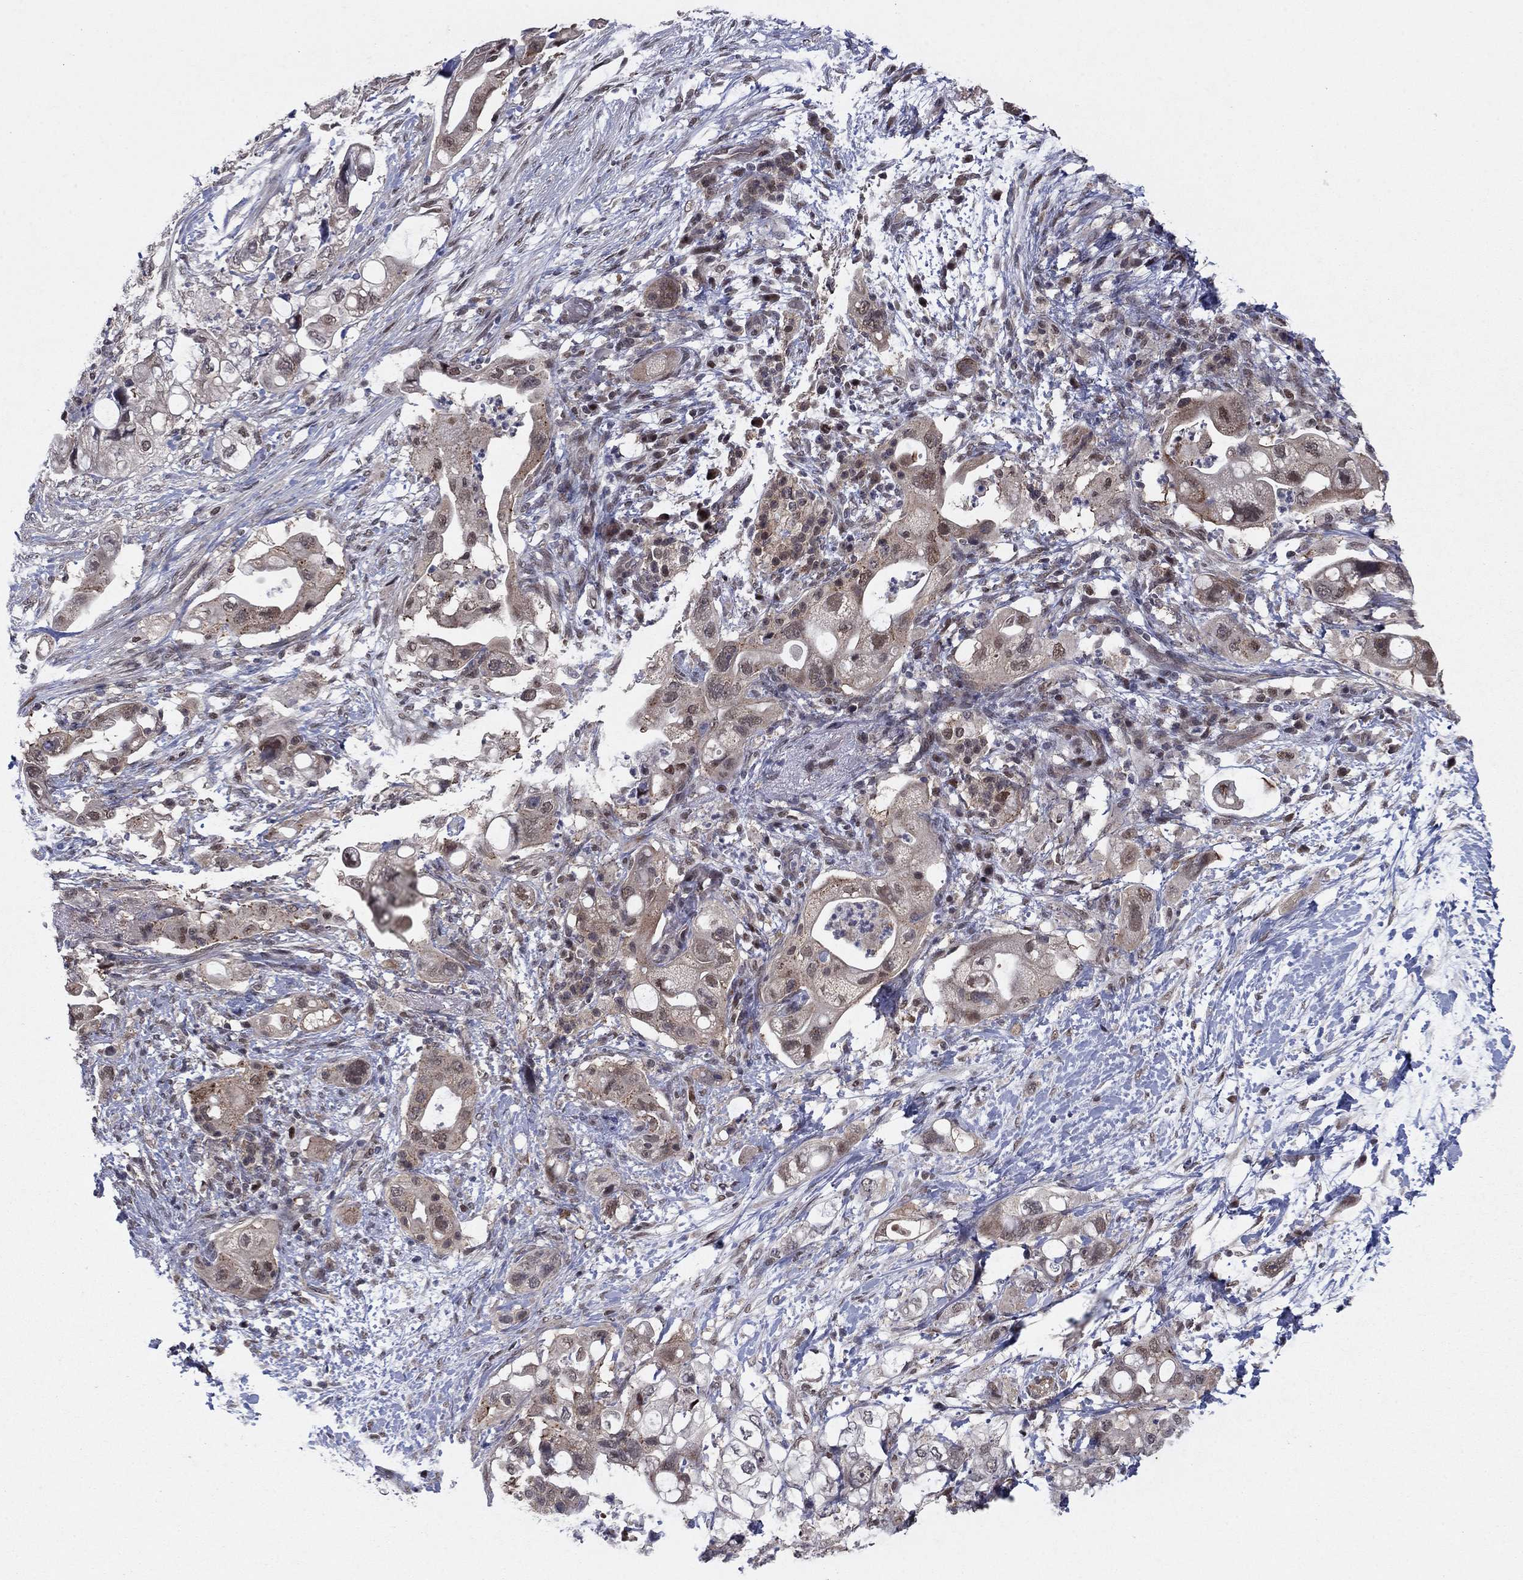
{"staining": {"intensity": "moderate", "quantity": "25%-75%", "location": "cytoplasmic/membranous"}, "tissue": "pancreatic cancer", "cell_type": "Tumor cells", "image_type": "cancer", "snomed": [{"axis": "morphology", "description": "Adenocarcinoma, NOS"}, {"axis": "topography", "description": "Pancreas"}], "caption": "Moderate cytoplasmic/membranous staining is identified in approximately 25%-75% of tumor cells in pancreatic cancer (adenocarcinoma).", "gene": "PSMC1", "patient": {"sex": "female", "age": 72}}